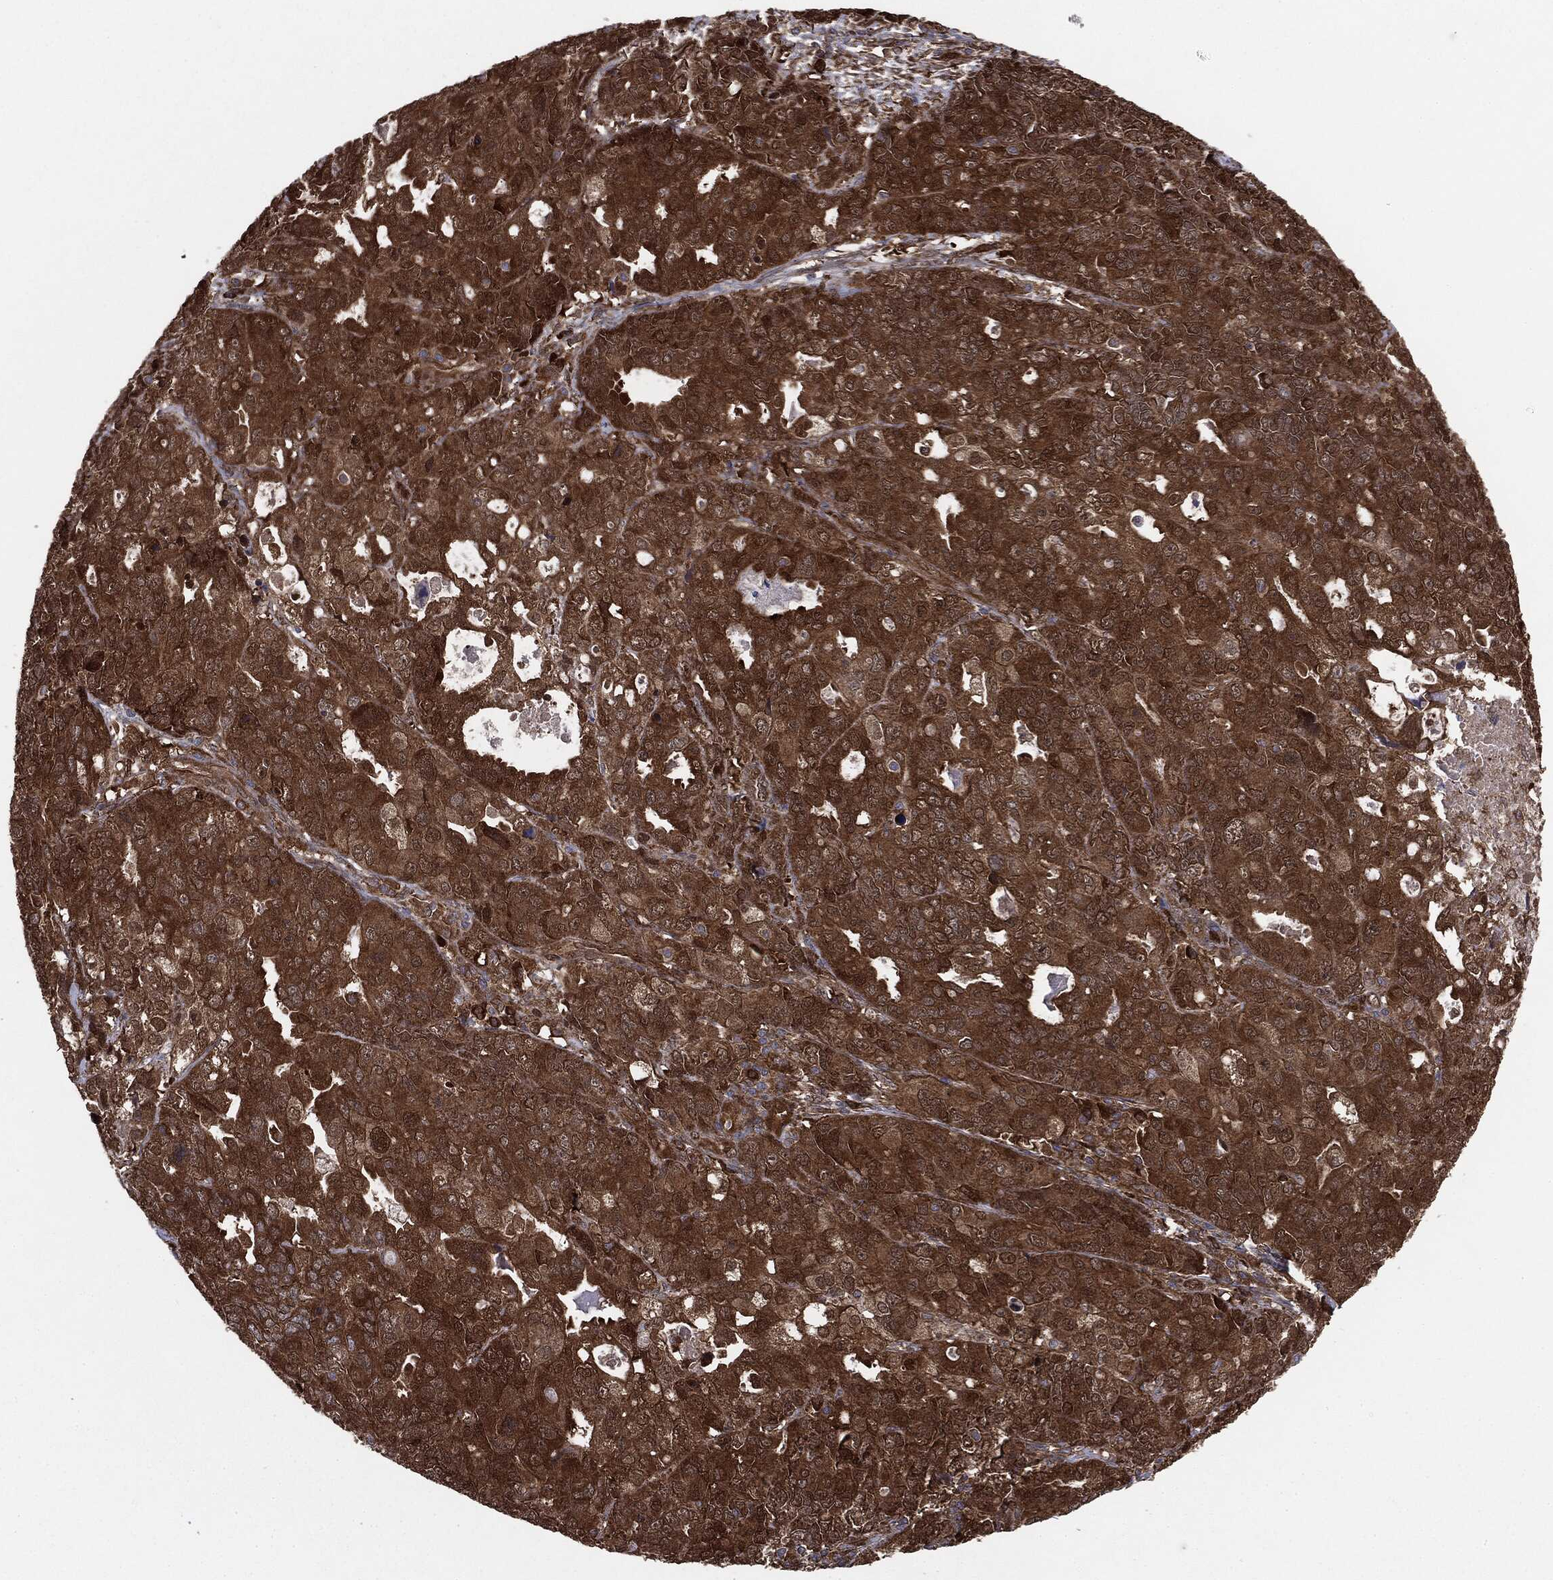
{"staining": {"intensity": "strong", "quantity": ">75%", "location": "cytoplasmic/membranous"}, "tissue": "endometrial cancer", "cell_type": "Tumor cells", "image_type": "cancer", "snomed": [{"axis": "morphology", "description": "Adenocarcinoma, NOS"}, {"axis": "topography", "description": "Uterus"}], "caption": "The image demonstrates immunohistochemical staining of adenocarcinoma (endometrial). There is strong cytoplasmic/membranous positivity is identified in about >75% of tumor cells. Immunohistochemistry (ihc) stains the protein in brown and the nuclei are stained blue.", "gene": "NME1", "patient": {"sex": "female", "age": 79}}